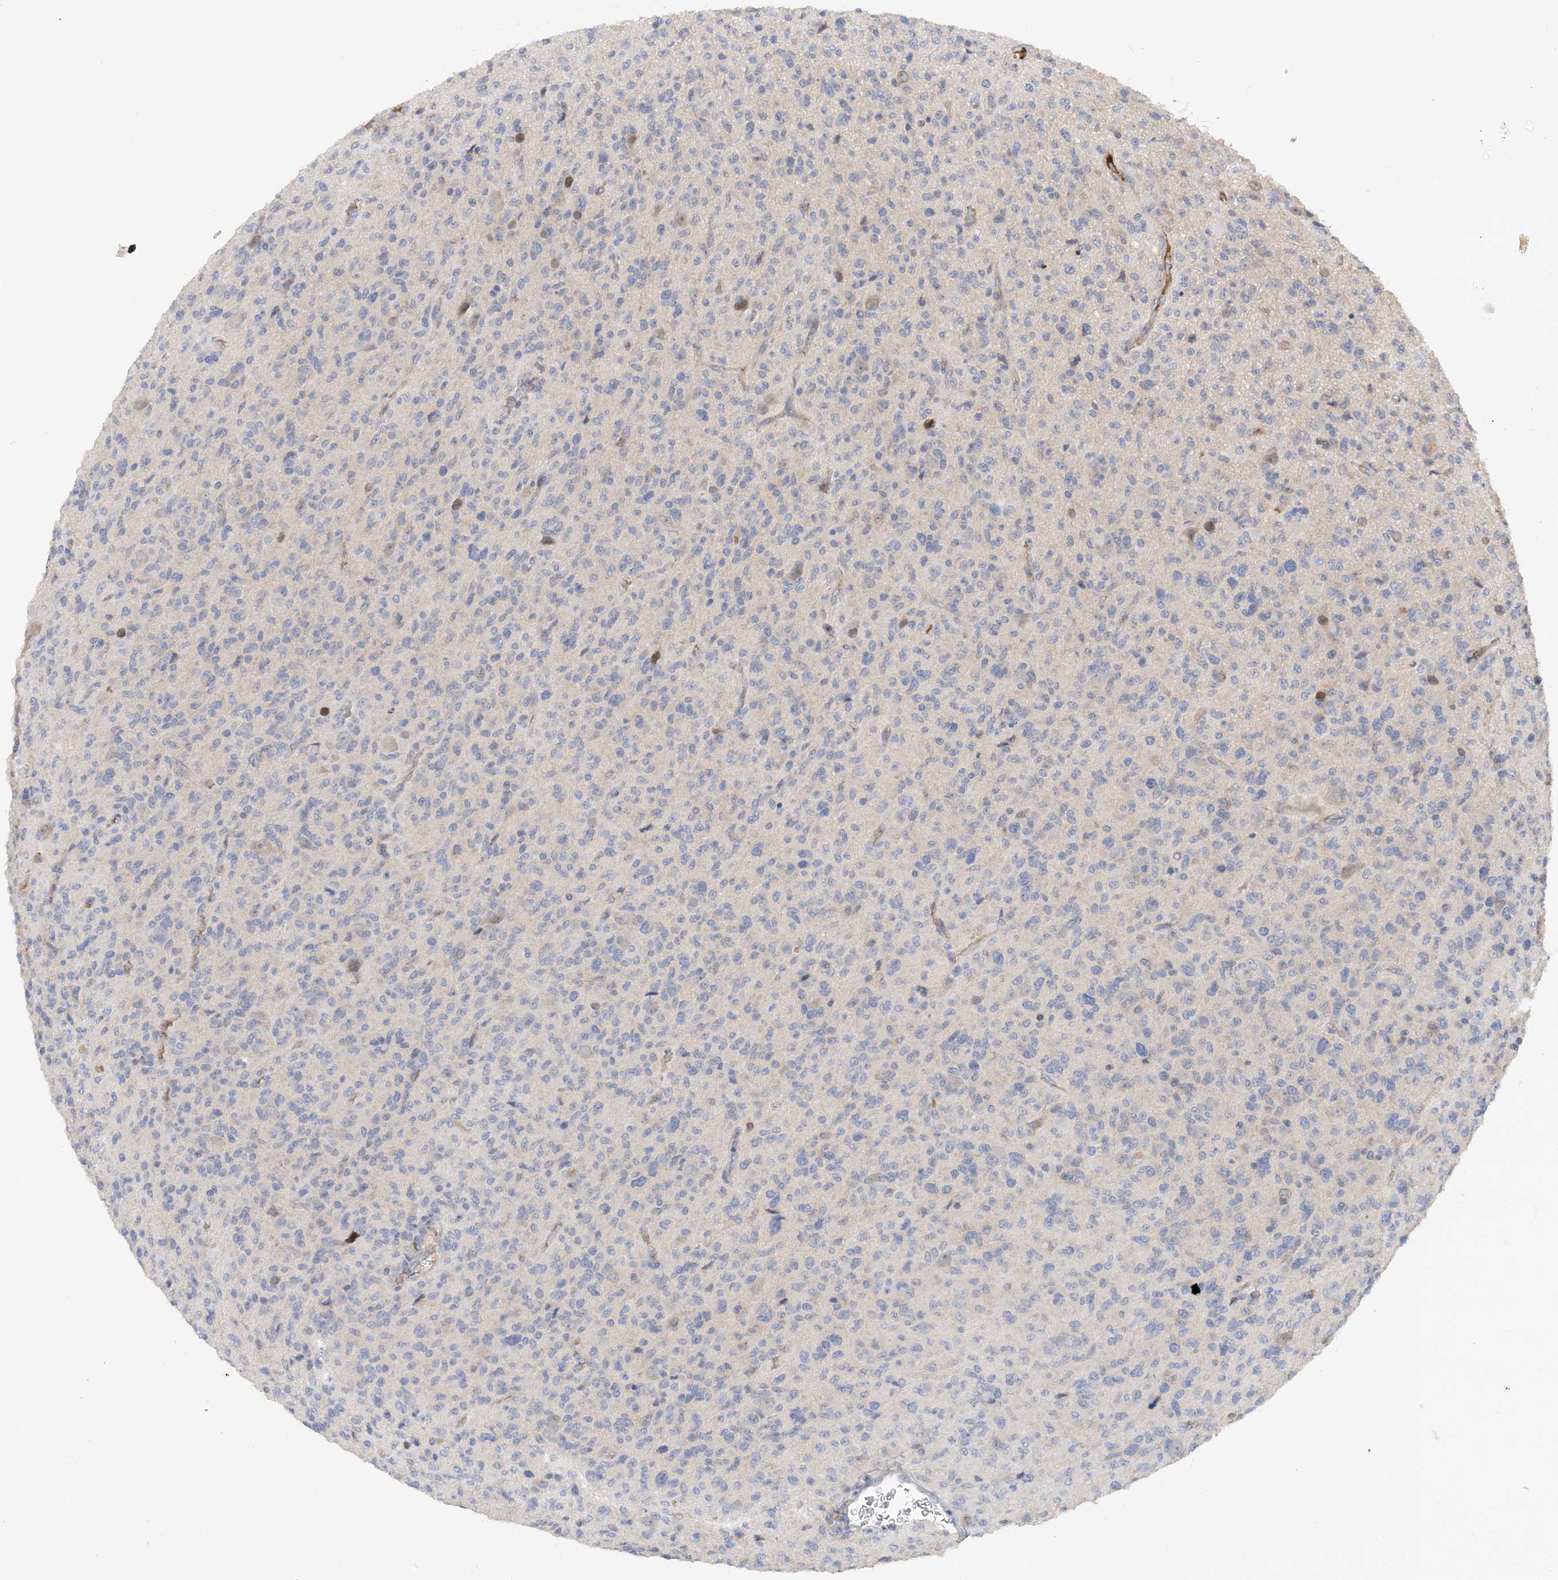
{"staining": {"intensity": "negative", "quantity": "none", "location": "none"}, "tissue": "glioma", "cell_type": "Tumor cells", "image_type": "cancer", "snomed": [{"axis": "morphology", "description": "Glioma, malignant, High grade"}, {"axis": "topography", "description": "Brain"}], "caption": "Malignant high-grade glioma was stained to show a protein in brown. There is no significant staining in tumor cells. (DAB immunohistochemistry (IHC) with hematoxylin counter stain).", "gene": "GRINA", "patient": {"sex": "female", "age": 57}}